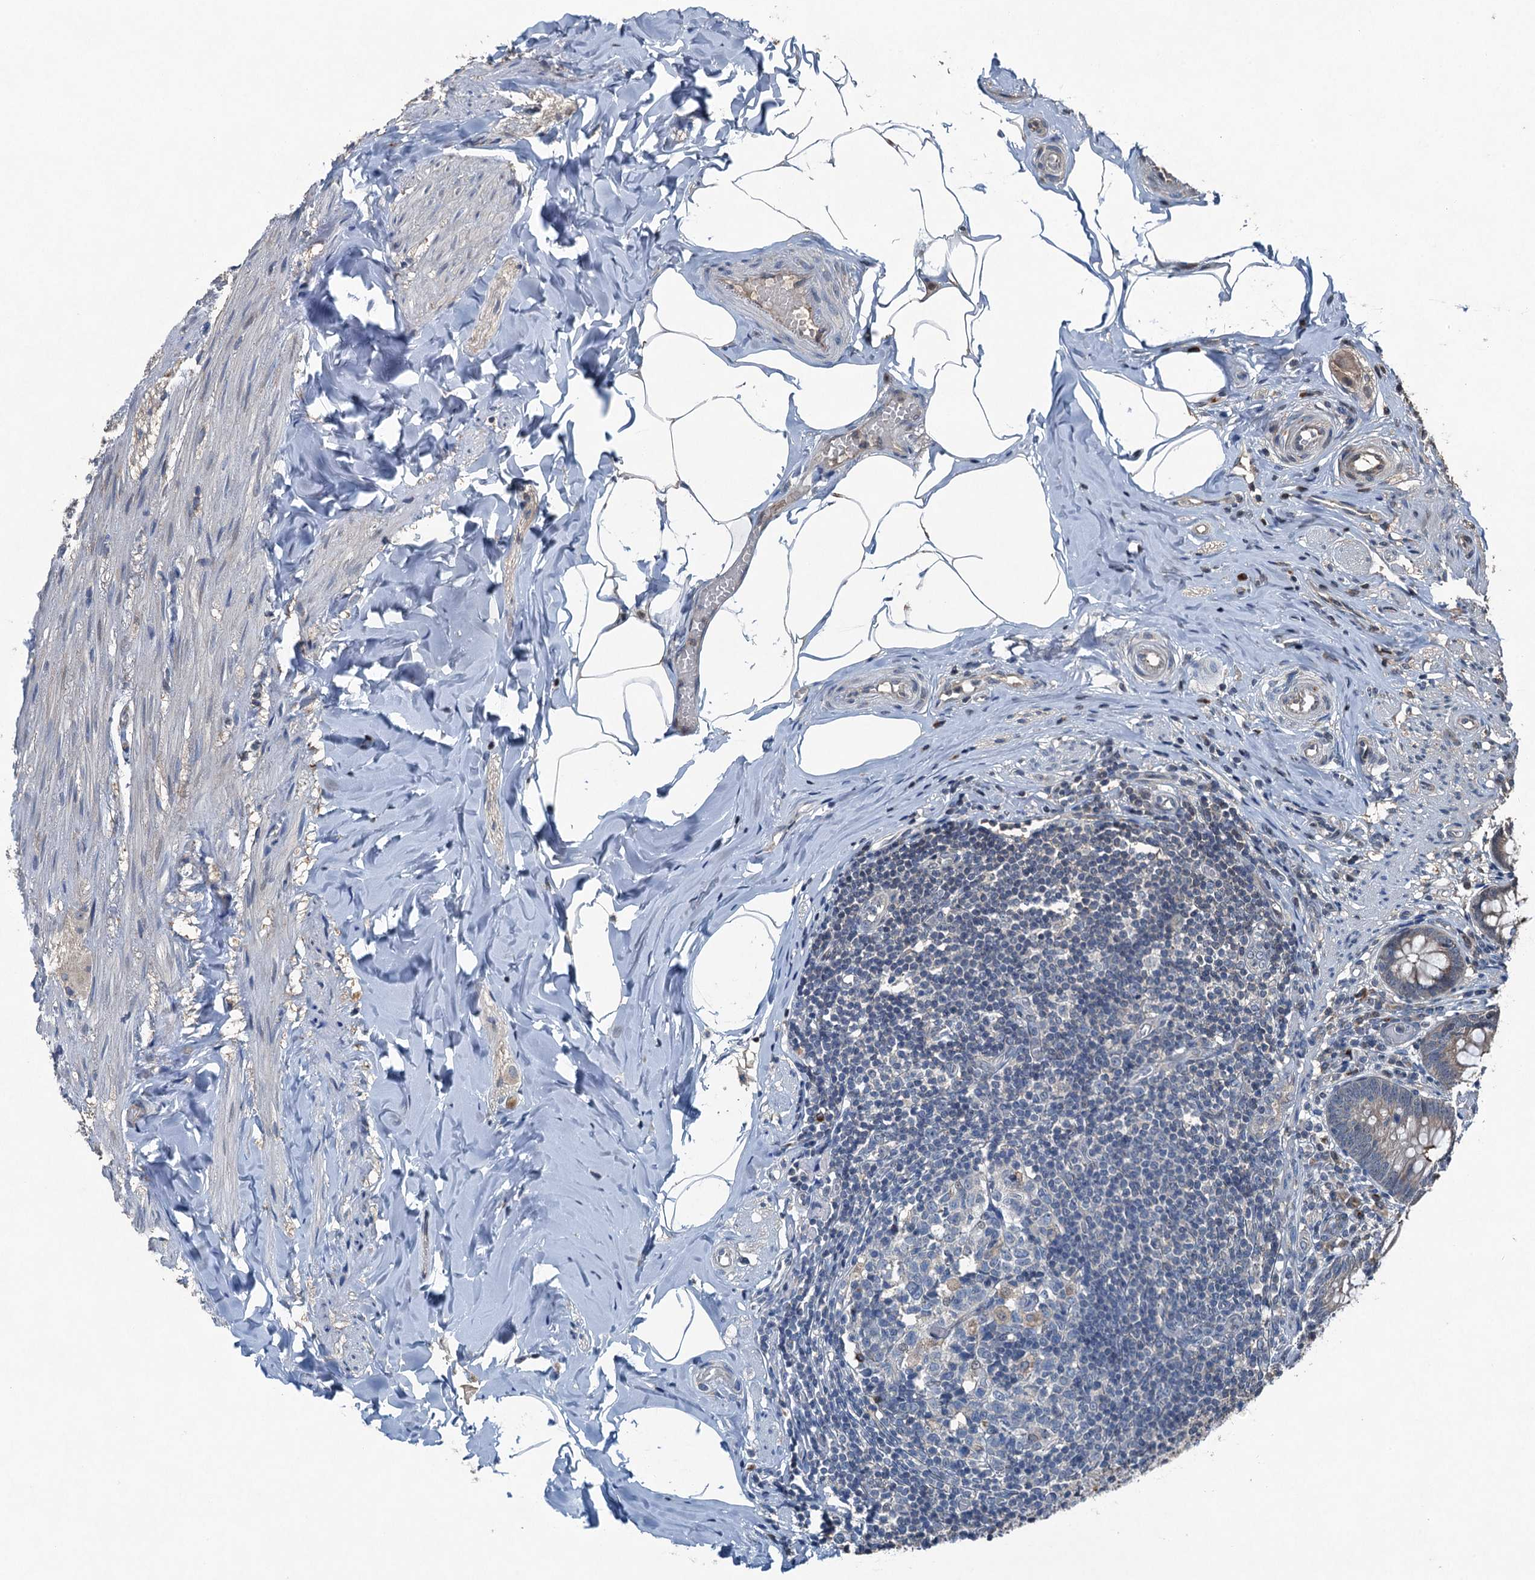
{"staining": {"intensity": "moderate", "quantity": "<25%", "location": "cytoplasmic/membranous"}, "tissue": "appendix", "cell_type": "Glandular cells", "image_type": "normal", "snomed": [{"axis": "morphology", "description": "Normal tissue, NOS"}, {"axis": "topography", "description": "Appendix"}], "caption": "The image demonstrates staining of benign appendix, revealing moderate cytoplasmic/membranous protein expression (brown color) within glandular cells.", "gene": "NAA60", "patient": {"sex": "male", "age": 55}}